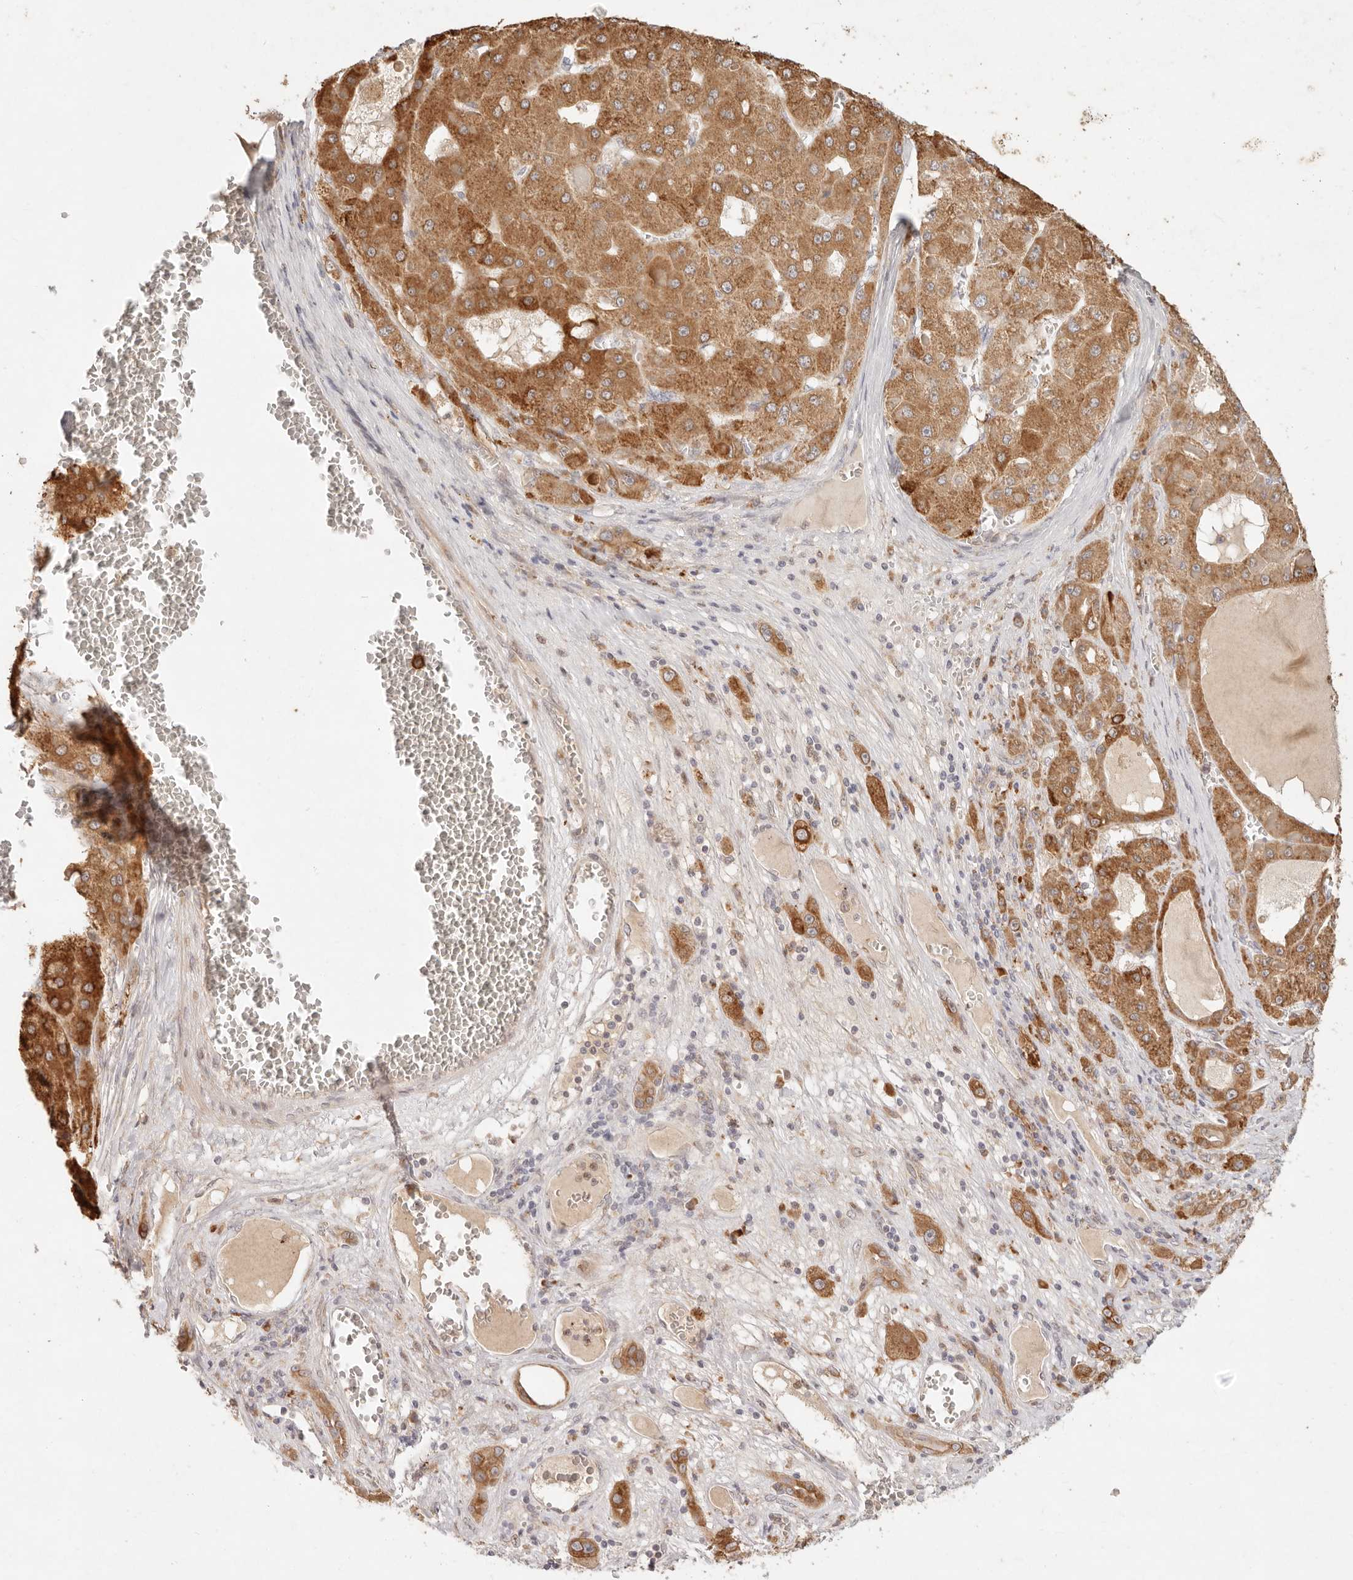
{"staining": {"intensity": "strong", "quantity": ">75%", "location": "cytoplasmic/membranous"}, "tissue": "liver cancer", "cell_type": "Tumor cells", "image_type": "cancer", "snomed": [{"axis": "morphology", "description": "Carcinoma, Hepatocellular, NOS"}, {"axis": "topography", "description": "Liver"}], "caption": "Strong cytoplasmic/membranous protein staining is identified in approximately >75% of tumor cells in hepatocellular carcinoma (liver).", "gene": "C1orf127", "patient": {"sex": "female", "age": 73}}